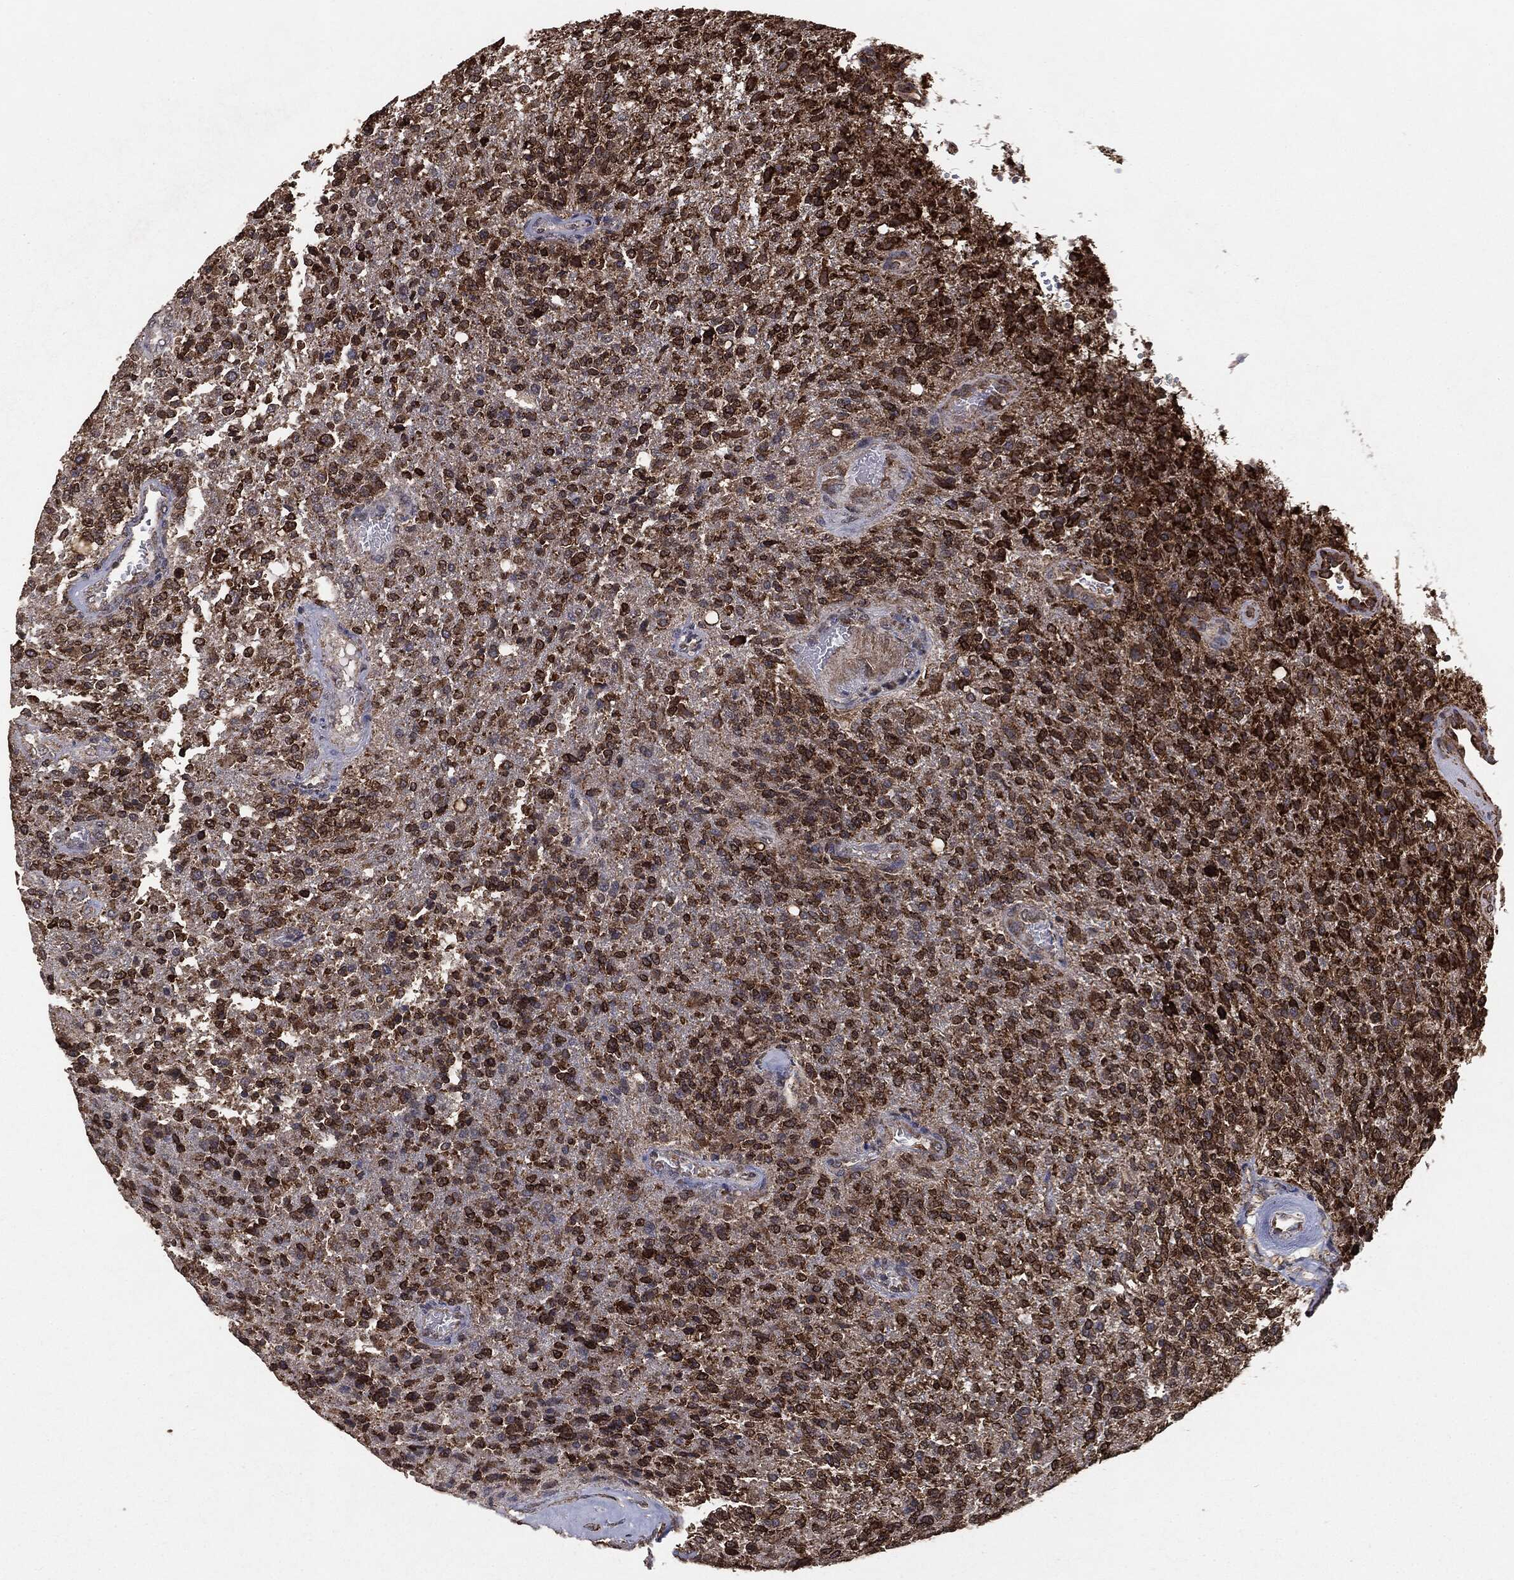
{"staining": {"intensity": "strong", "quantity": ">75%", "location": "cytoplasmic/membranous"}, "tissue": "glioma", "cell_type": "Tumor cells", "image_type": "cancer", "snomed": [{"axis": "morphology", "description": "Glioma, malignant, High grade"}, {"axis": "topography", "description": "Brain"}], "caption": "About >75% of tumor cells in human high-grade glioma (malignant) demonstrate strong cytoplasmic/membranous protein staining as visualized by brown immunohistochemical staining.", "gene": "MTOR", "patient": {"sex": "male", "age": 56}}